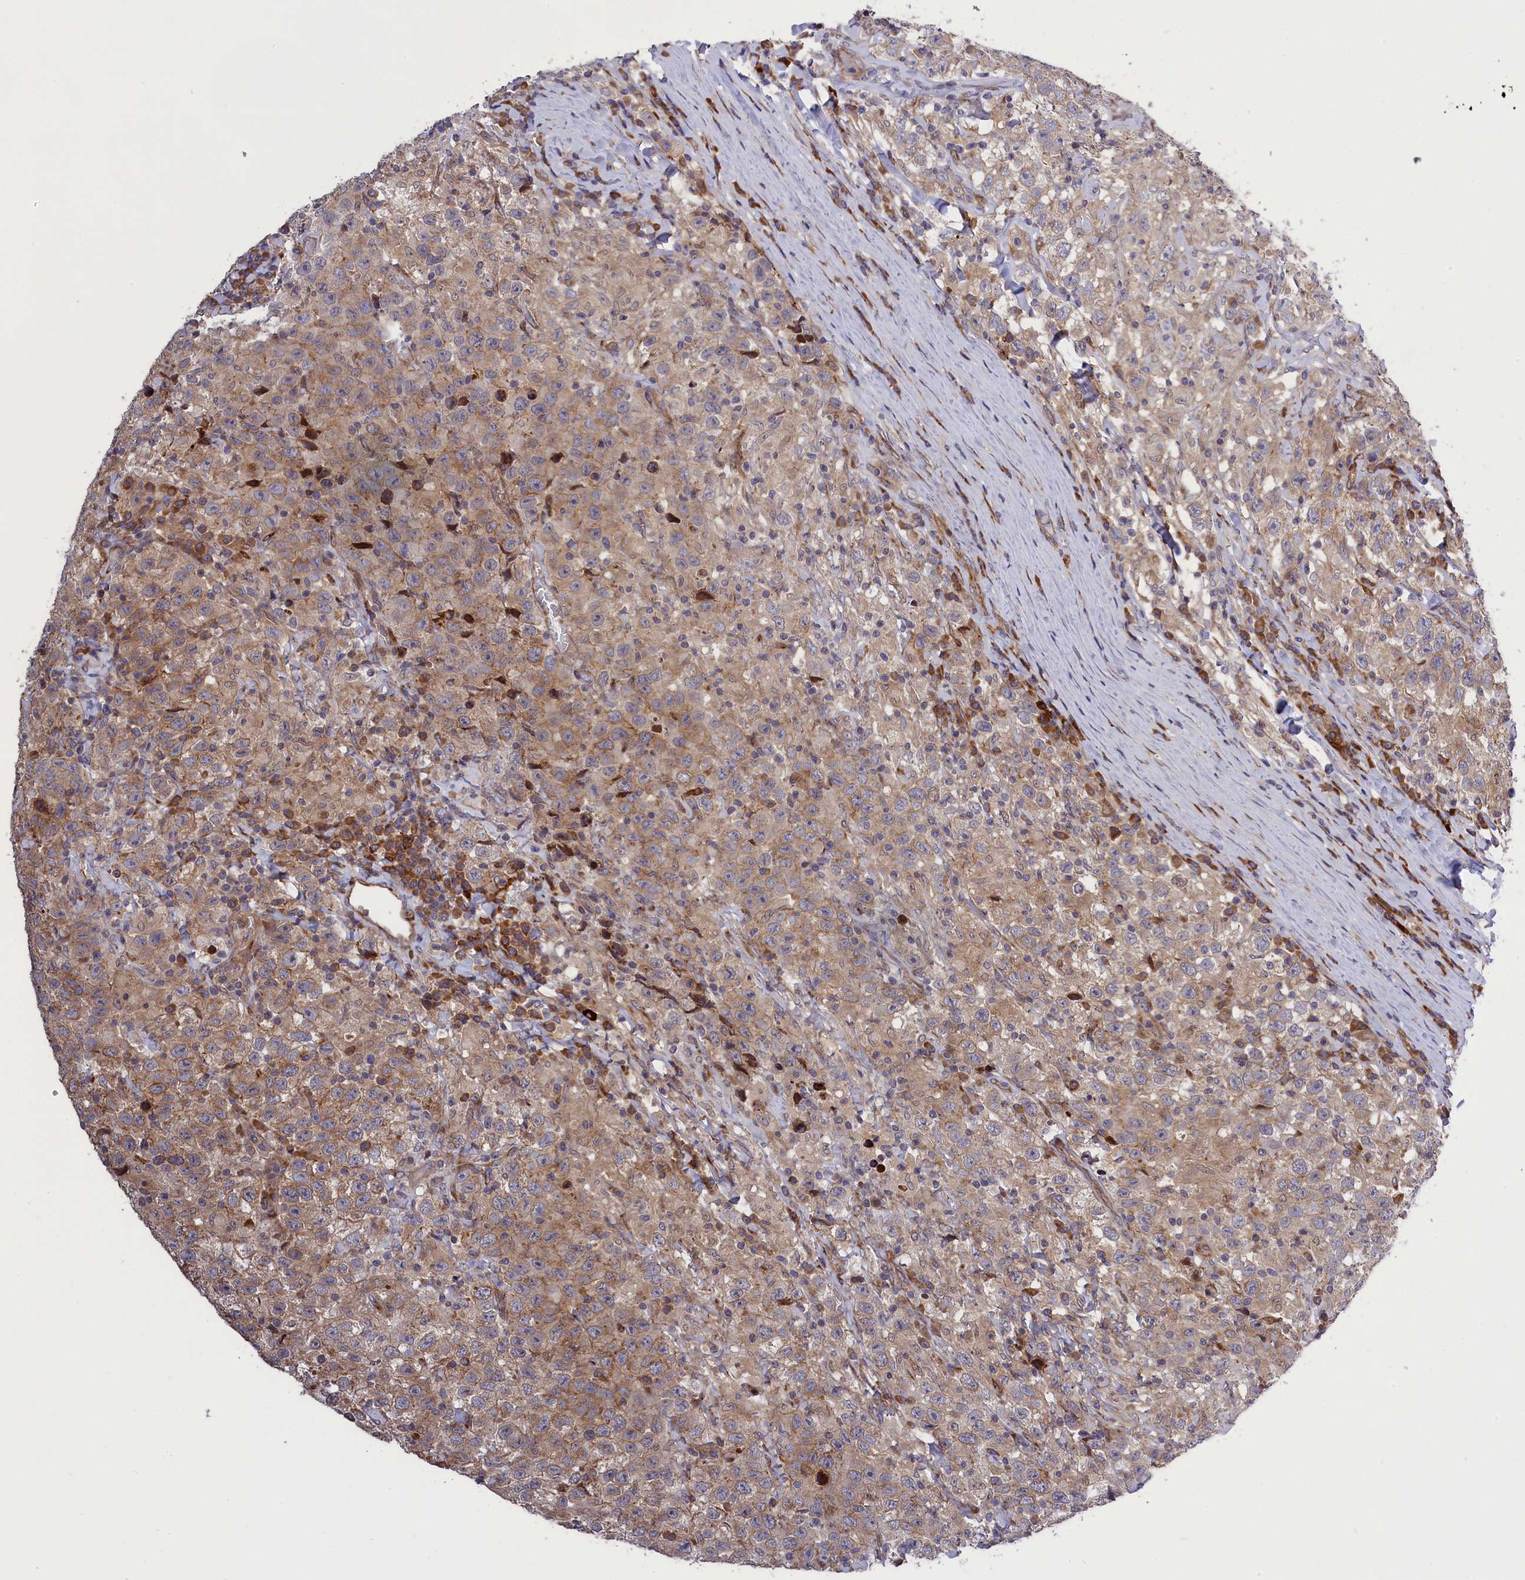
{"staining": {"intensity": "moderate", "quantity": "25%-75%", "location": "cytoplasmic/membranous"}, "tissue": "testis cancer", "cell_type": "Tumor cells", "image_type": "cancer", "snomed": [{"axis": "morphology", "description": "Seminoma, NOS"}, {"axis": "topography", "description": "Testis"}], "caption": "Protein staining of testis seminoma tissue demonstrates moderate cytoplasmic/membranous positivity in about 25%-75% of tumor cells.", "gene": "DDX60L", "patient": {"sex": "male", "age": 41}}